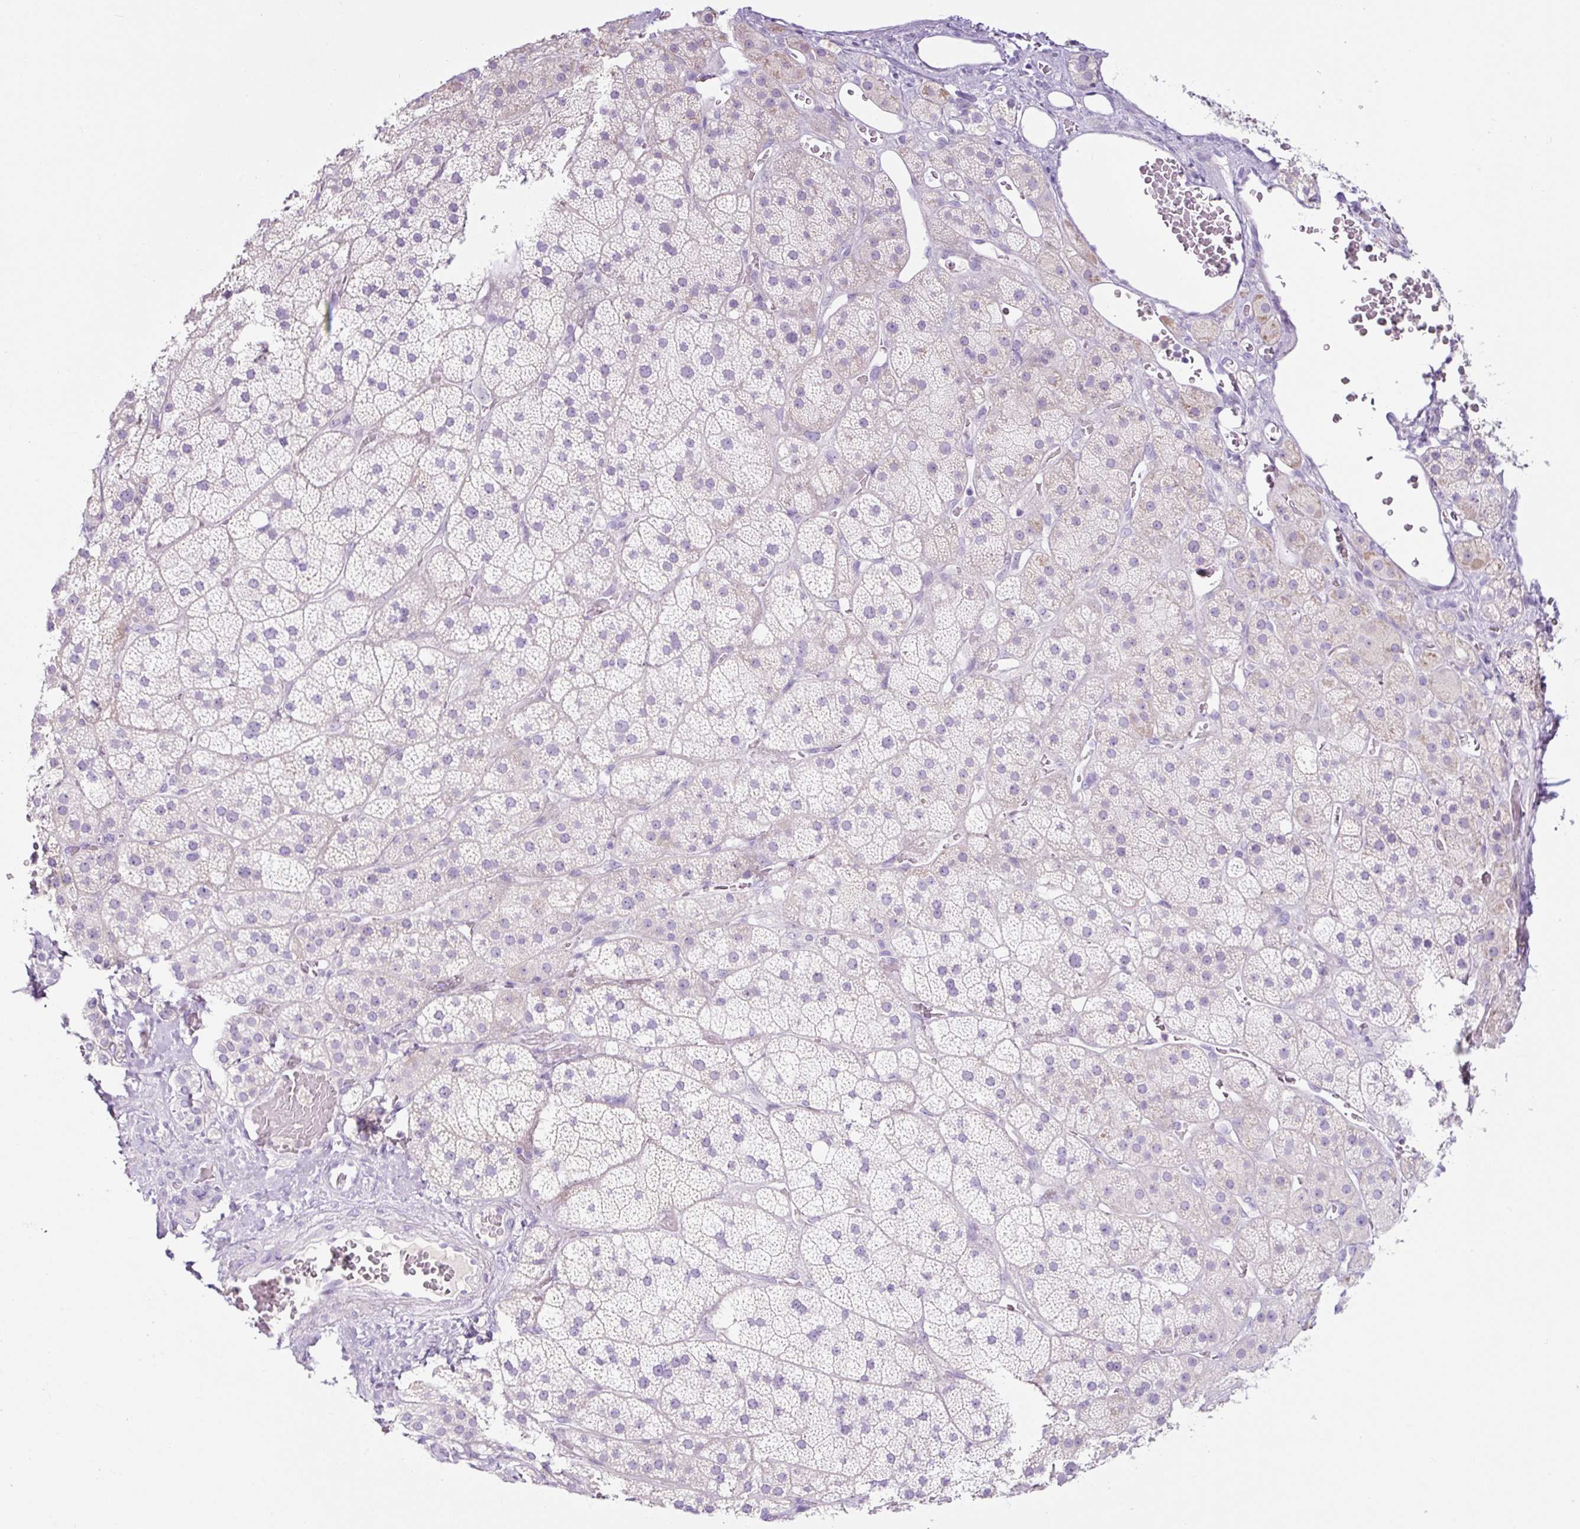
{"staining": {"intensity": "negative", "quantity": "none", "location": "none"}, "tissue": "adrenal gland", "cell_type": "Glandular cells", "image_type": "normal", "snomed": [{"axis": "morphology", "description": "Normal tissue, NOS"}, {"axis": "topography", "description": "Adrenal gland"}], "caption": "A high-resolution image shows immunohistochemistry (IHC) staining of benign adrenal gland, which displays no significant positivity in glandular cells.", "gene": "RNF212B", "patient": {"sex": "male", "age": 57}}